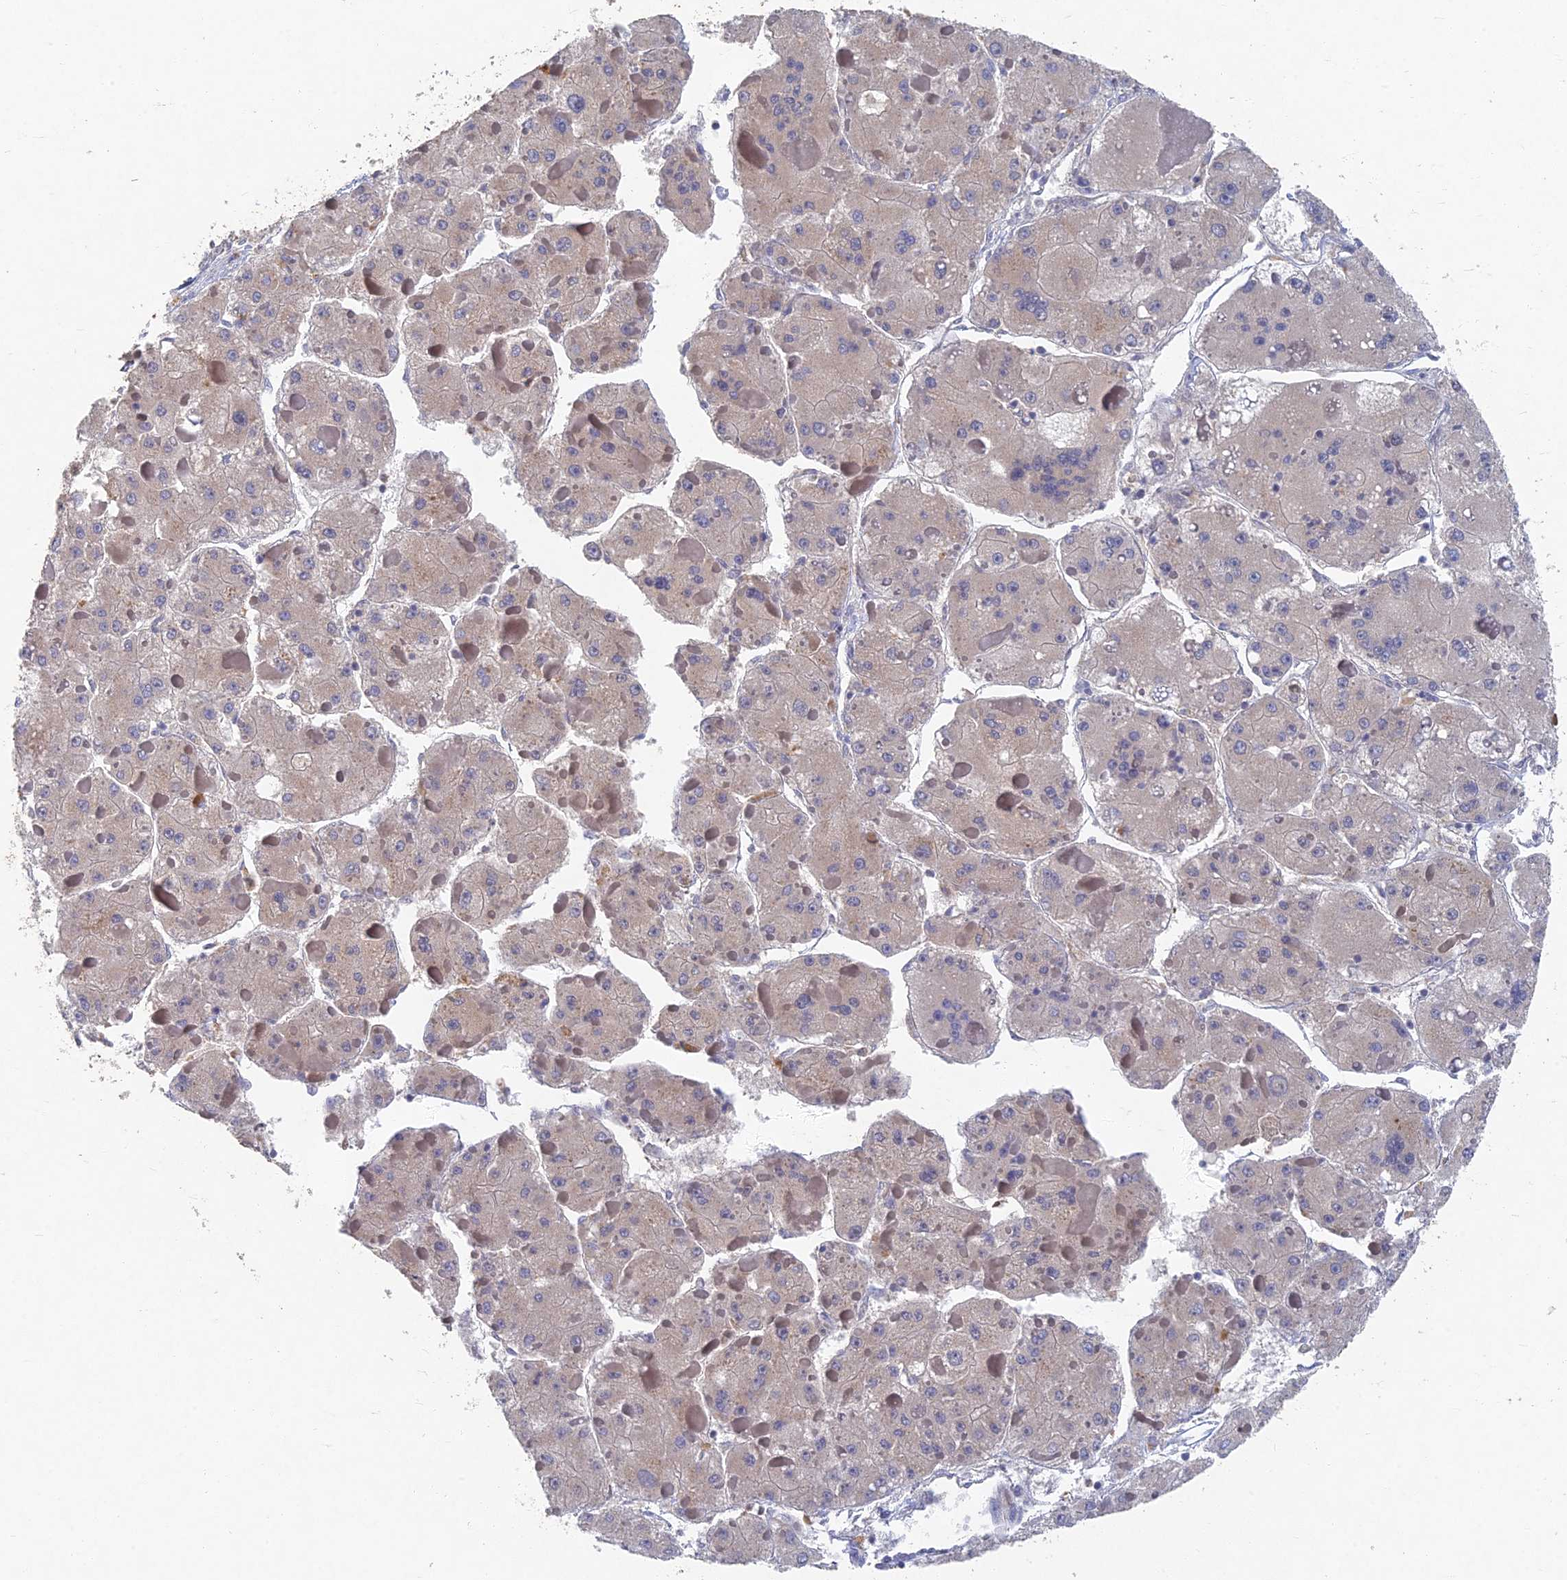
{"staining": {"intensity": "weak", "quantity": "25%-75%", "location": "cytoplasmic/membranous"}, "tissue": "liver cancer", "cell_type": "Tumor cells", "image_type": "cancer", "snomed": [{"axis": "morphology", "description": "Carcinoma, Hepatocellular, NOS"}, {"axis": "topography", "description": "Liver"}], "caption": "A brown stain shows weak cytoplasmic/membranous positivity of a protein in liver cancer (hepatocellular carcinoma) tumor cells. The staining was performed using DAB (3,3'-diaminobenzidine) to visualize the protein expression in brown, while the nuclei were stained in blue with hematoxylin (Magnification: 20x).", "gene": "GNA15", "patient": {"sex": "female", "age": 73}}